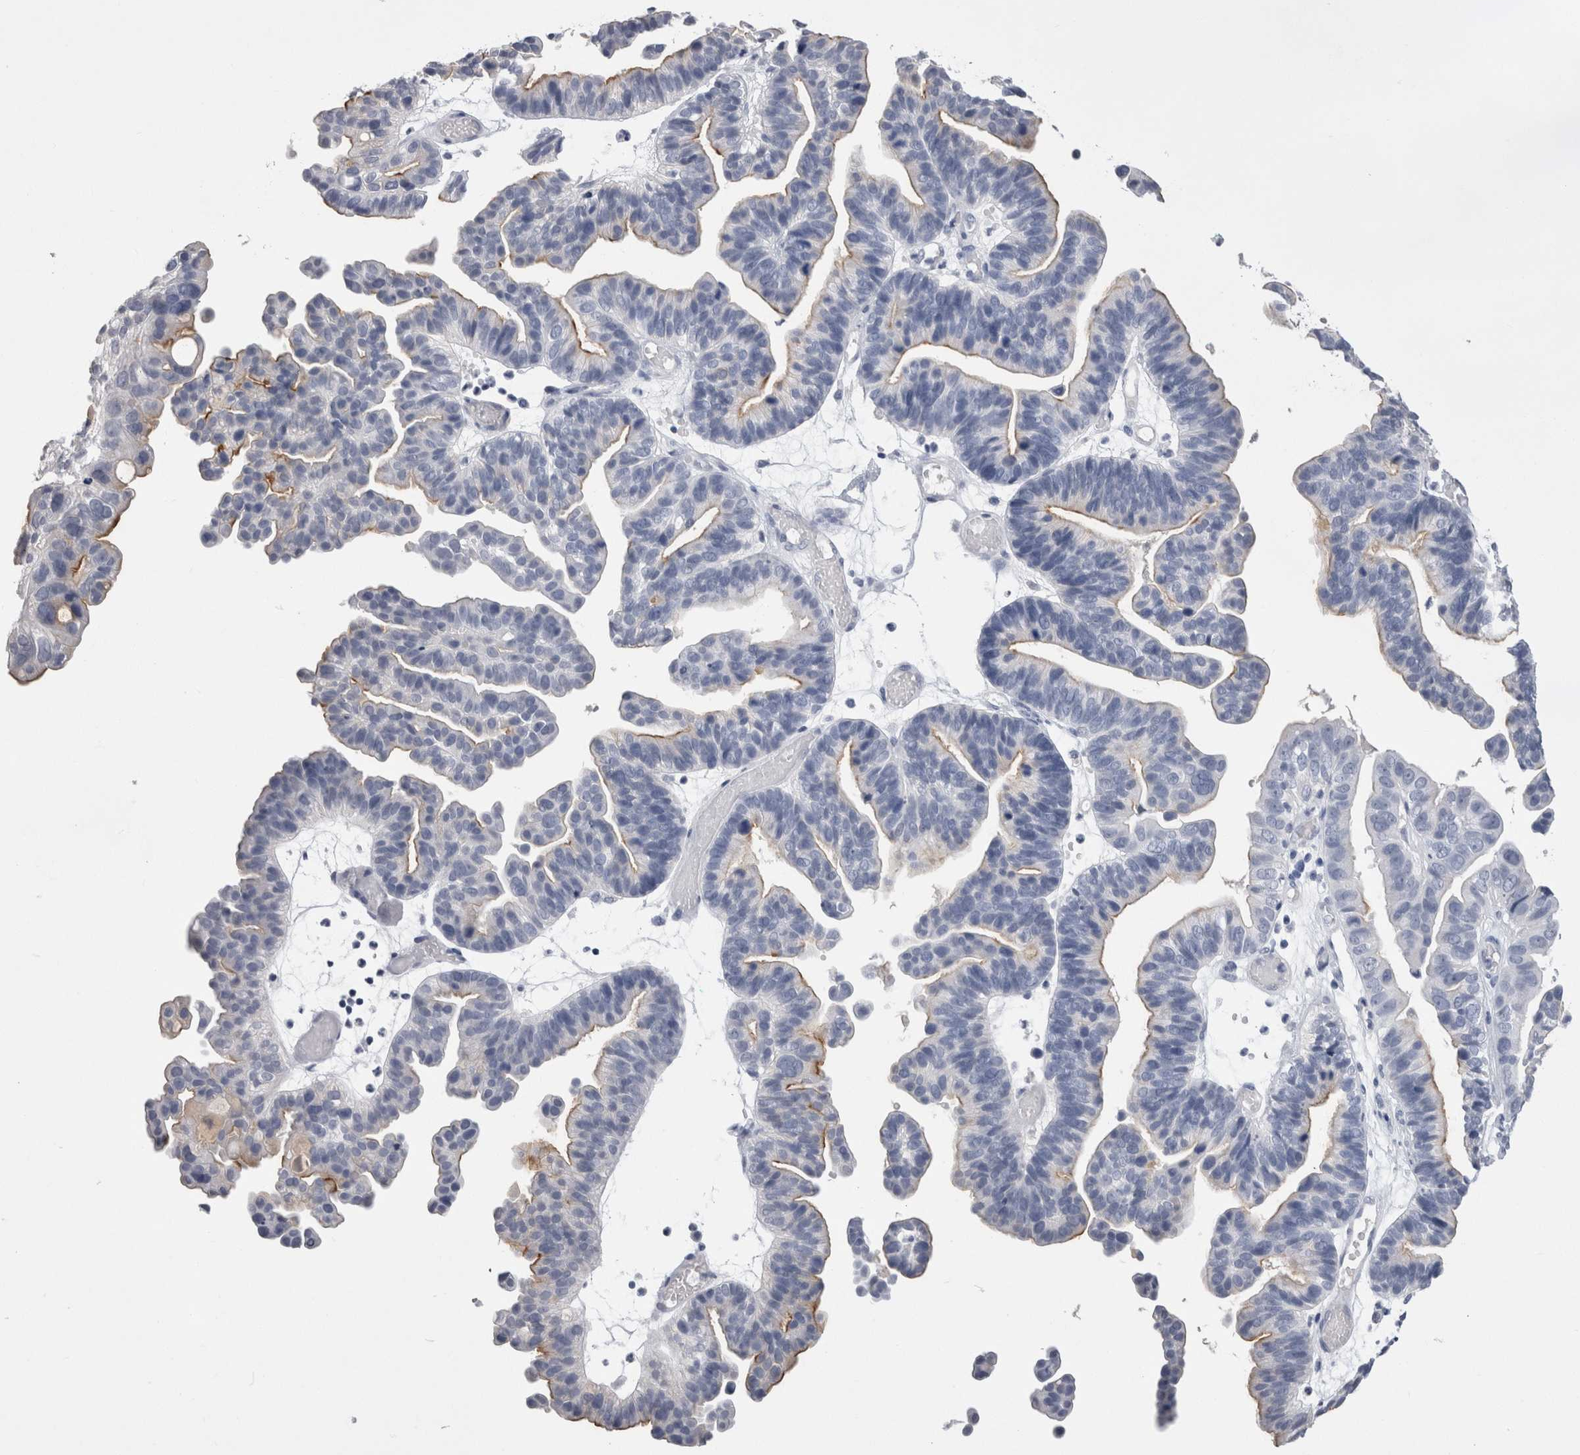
{"staining": {"intensity": "moderate", "quantity": "<25%", "location": "cytoplasmic/membranous"}, "tissue": "ovarian cancer", "cell_type": "Tumor cells", "image_type": "cancer", "snomed": [{"axis": "morphology", "description": "Cystadenocarcinoma, serous, NOS"}, {"axis": "topography", "description": "Ovary"}], "caption": "IHC staining of ovarian serous cystadenocarcinoma, which reveals low levels of moderate cytoplasmic/membranous expression in about <25% of tumor cells indicating moderate cytoplasmic/membranous protein positivity. The staining was performed using DAB (brown) for protein detection and nuclei were counterstained in hematoxylin (blue).", "gene": "CDHR5", "patient": {"sex": "female", "age": 56}}